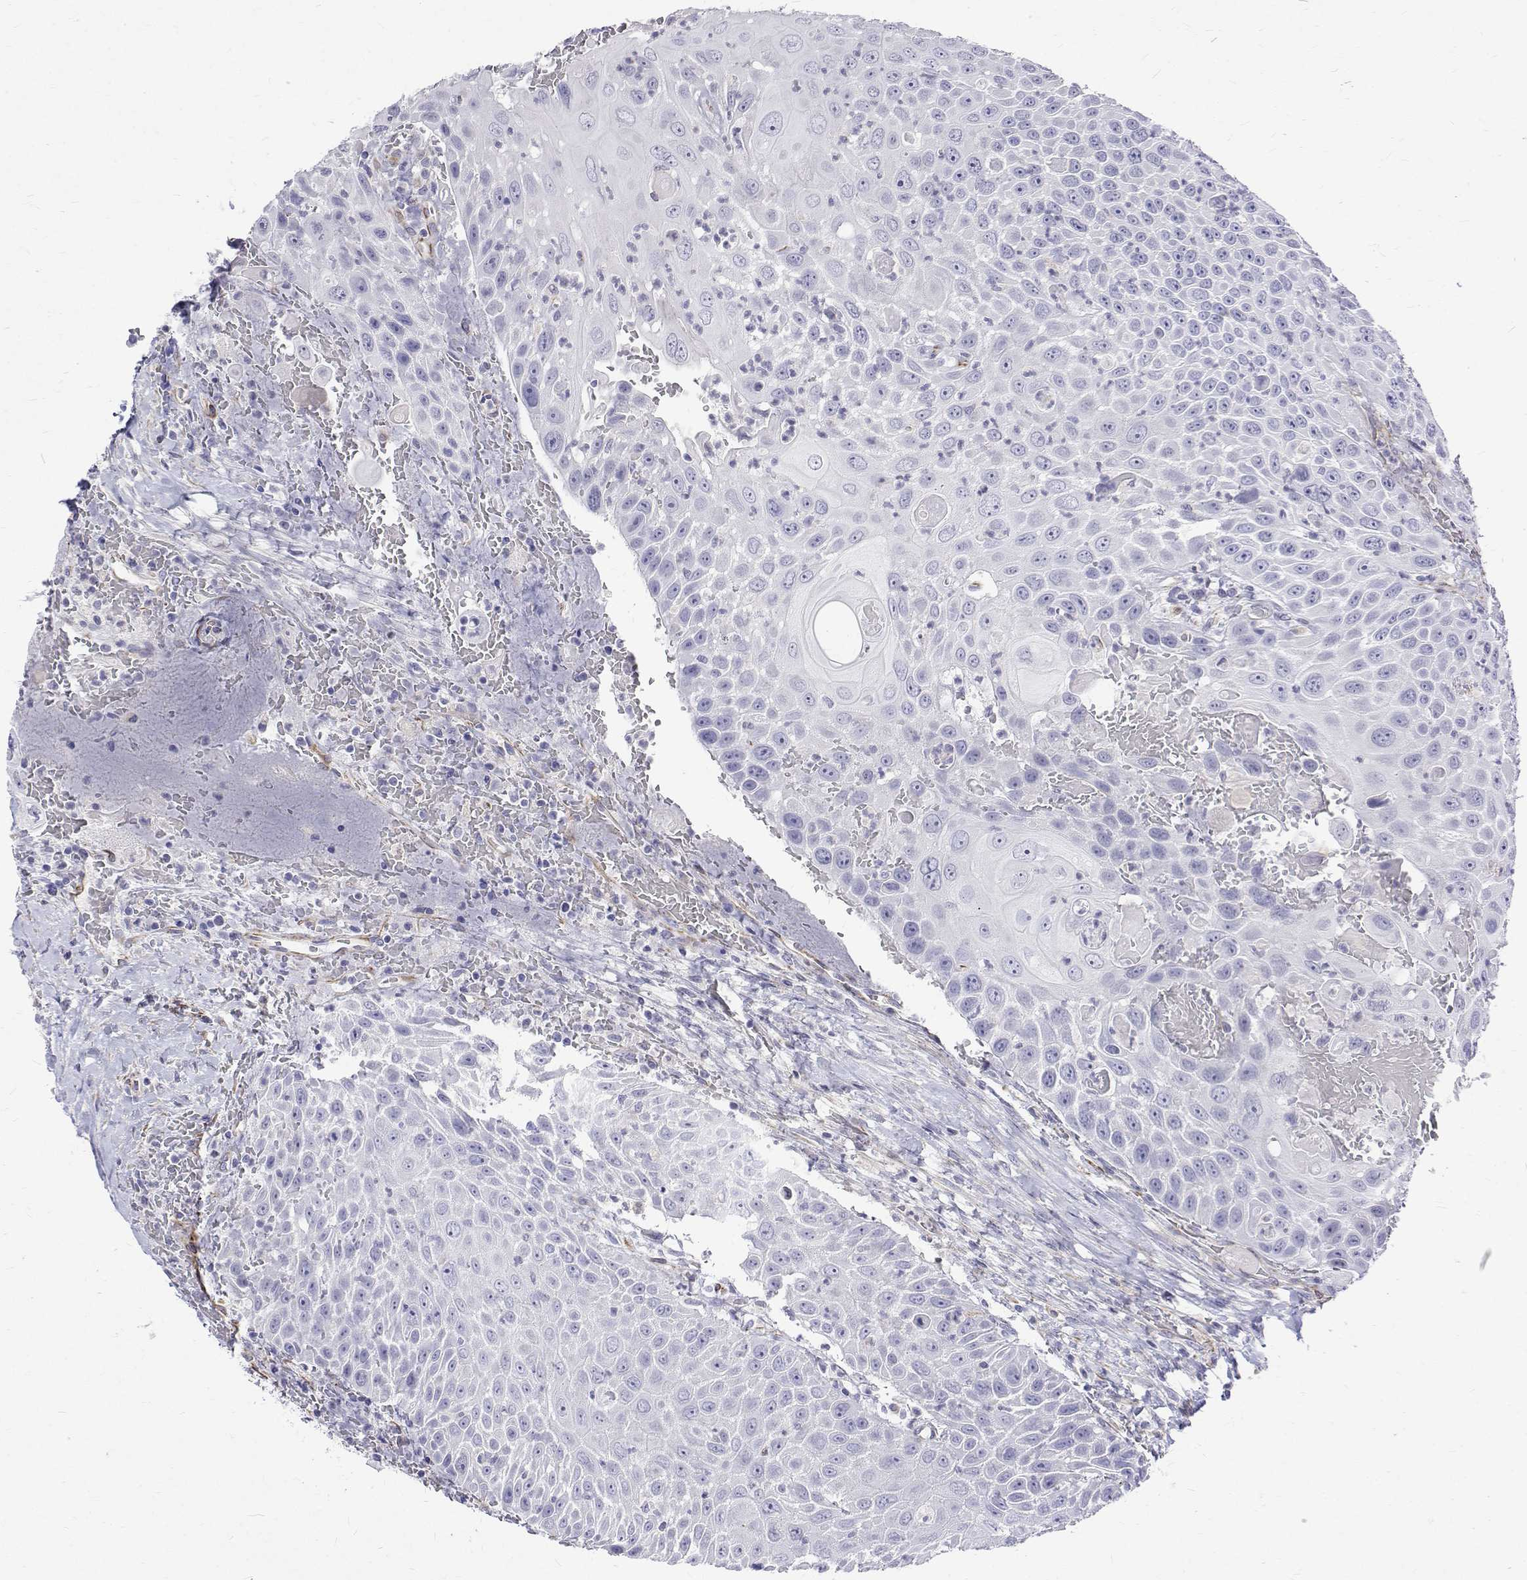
{"staining": {"intensity": "negative", "quantity": "none", "location": "none"}, "tissue": "head and neck cancer", "cell_type": "Tumor cells", "image_type": "cancer", "snomed": [{"axis": "morphology", "description": "Squamous cell carcinoma, NOS"}, {"axis": "topography", "description": "Head-Neck"}], "caption": "High magnification brightfield microscopy of head and neck cancer (squamous cell carcinoma) stained with DAB (brown) and counterstained with hematoxylin (blue): tumor cells show no significant staining.", "gene": "OPRPN", "patient": {"sex": "male", "age": 69}}